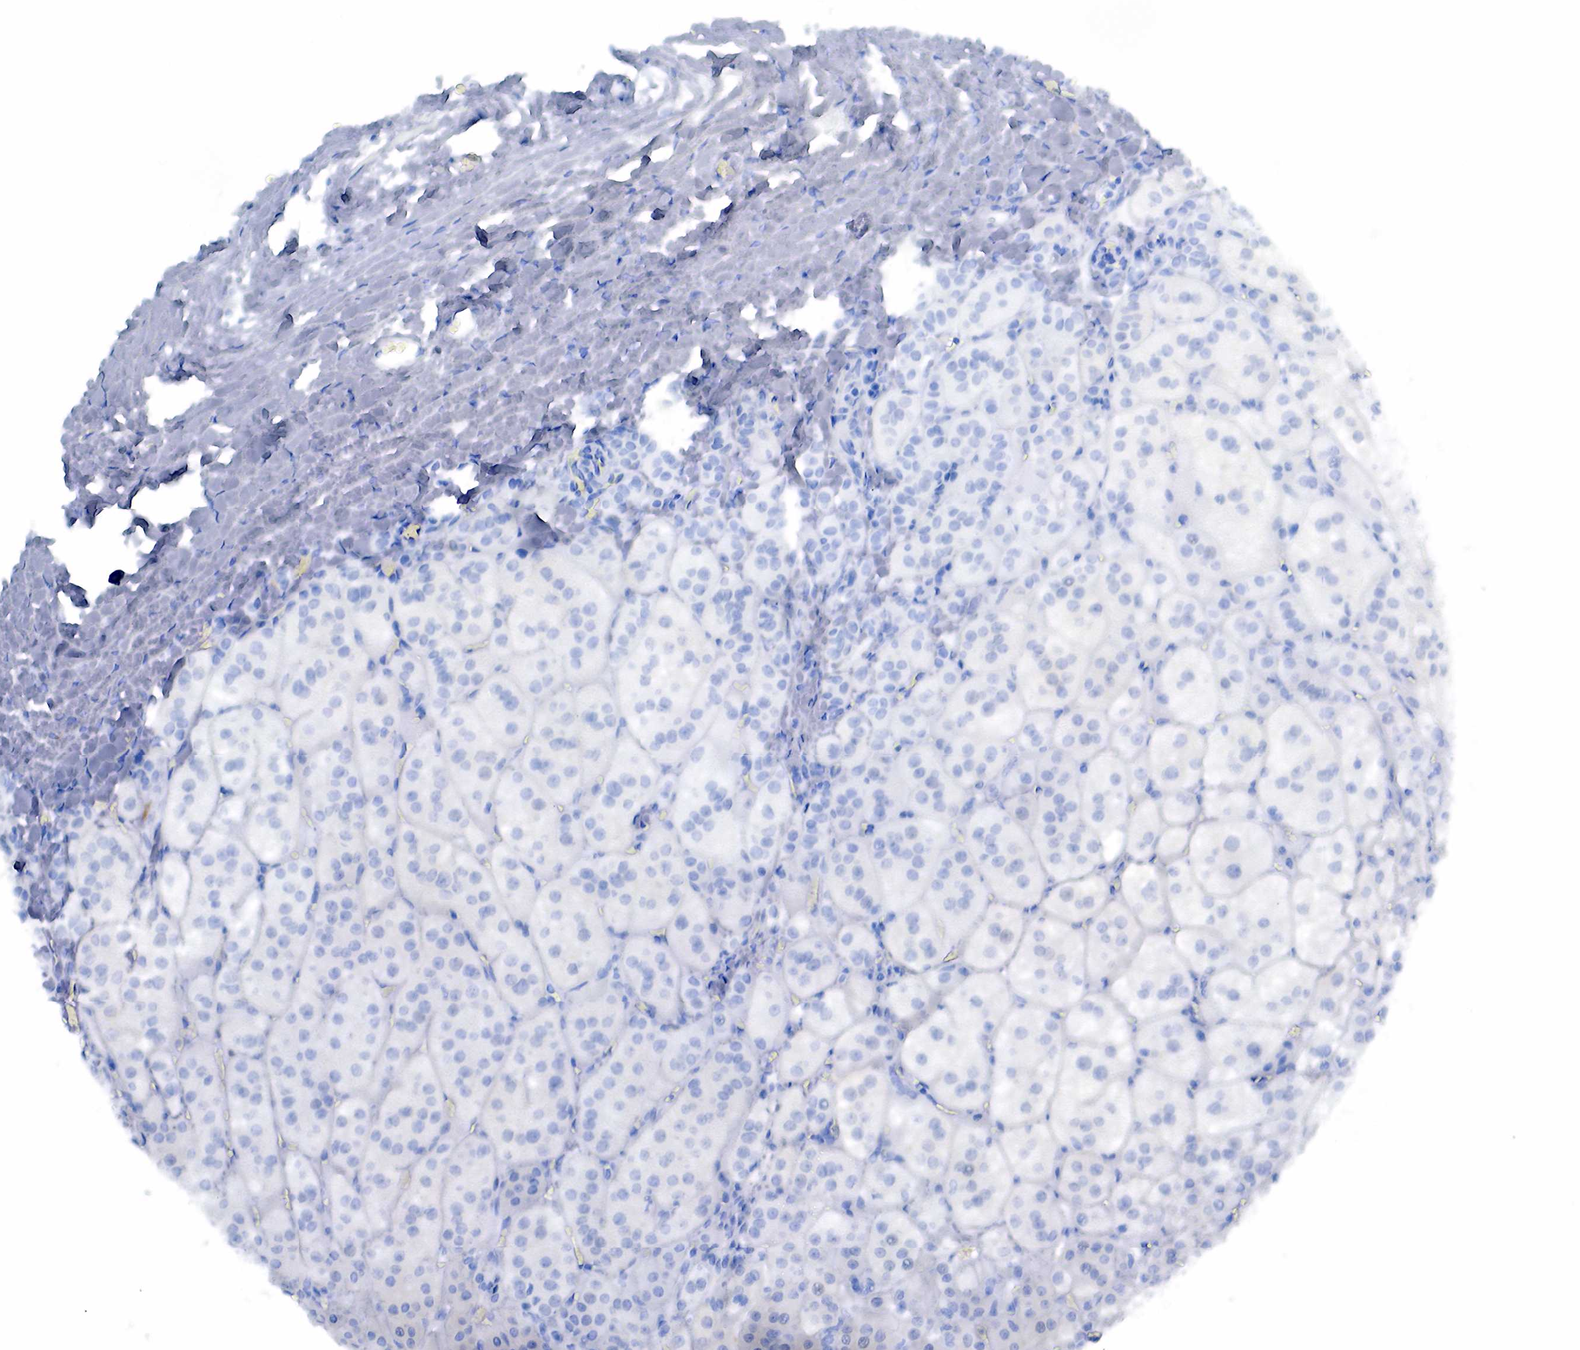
{"staining": {"intensity": "negative", "quantity": "none", "location": "none"}, "tissue": "adrenal gland", "cell_type": "Glandular cells", "image_type": "normal", "snomed": [{"axis": "morphology", "description": "Normal tissue, NOS"}, {"axis": "topography", "description": "Adrenal gland"}], "caption": "This histopathology image is of unremarkable adrenal gland stained with IHC to label a protein in brown with the nuclei are counter-stained blue. There is no expression in glandular cells.", "gene": "KRT19", "patient": {"sex": "female", "age": 60}}